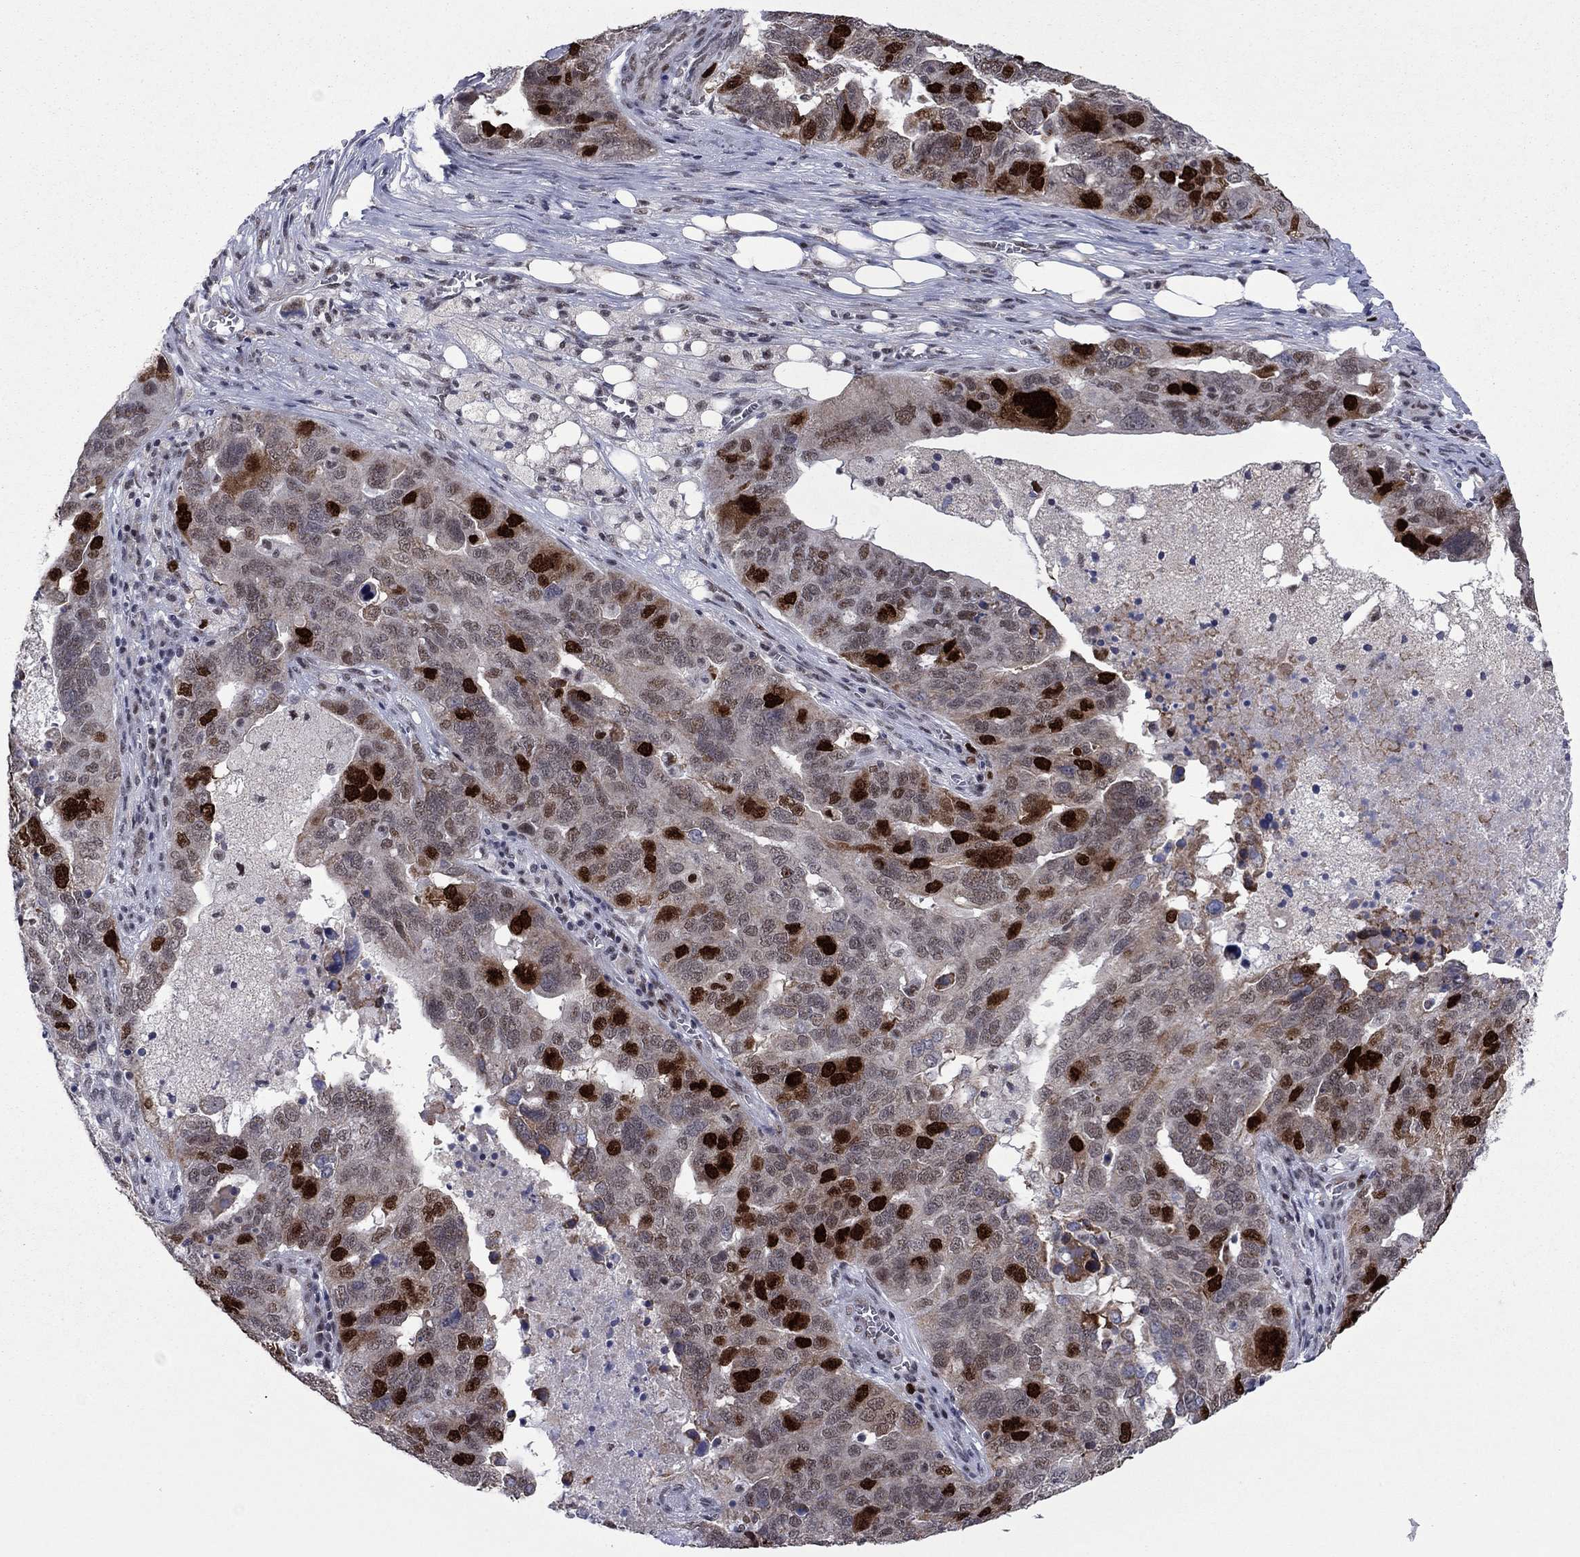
{"staining": {"intensity": "strong", "quantity": "25%-75%", "location": "nuclear"}, "tissue": "ovarian cancer", "cell_type": "Tumor cells", "image_type": "cancer", "snomed": [{"axis": "morphology", "description": "Carcinoma, endometroid"}, {"axis": "topography", "description": "Soft tissue"}, {"axis": "topography", "description": "Ovary"}], "caption": "Immunohistochemistry (IHC) of ovarian cancer reveals high levels of strong nuclear staining in about 25%-75% of tumor cells.", "gene": "CDCA5", "patient": {"sex": "female", "age": 52}}